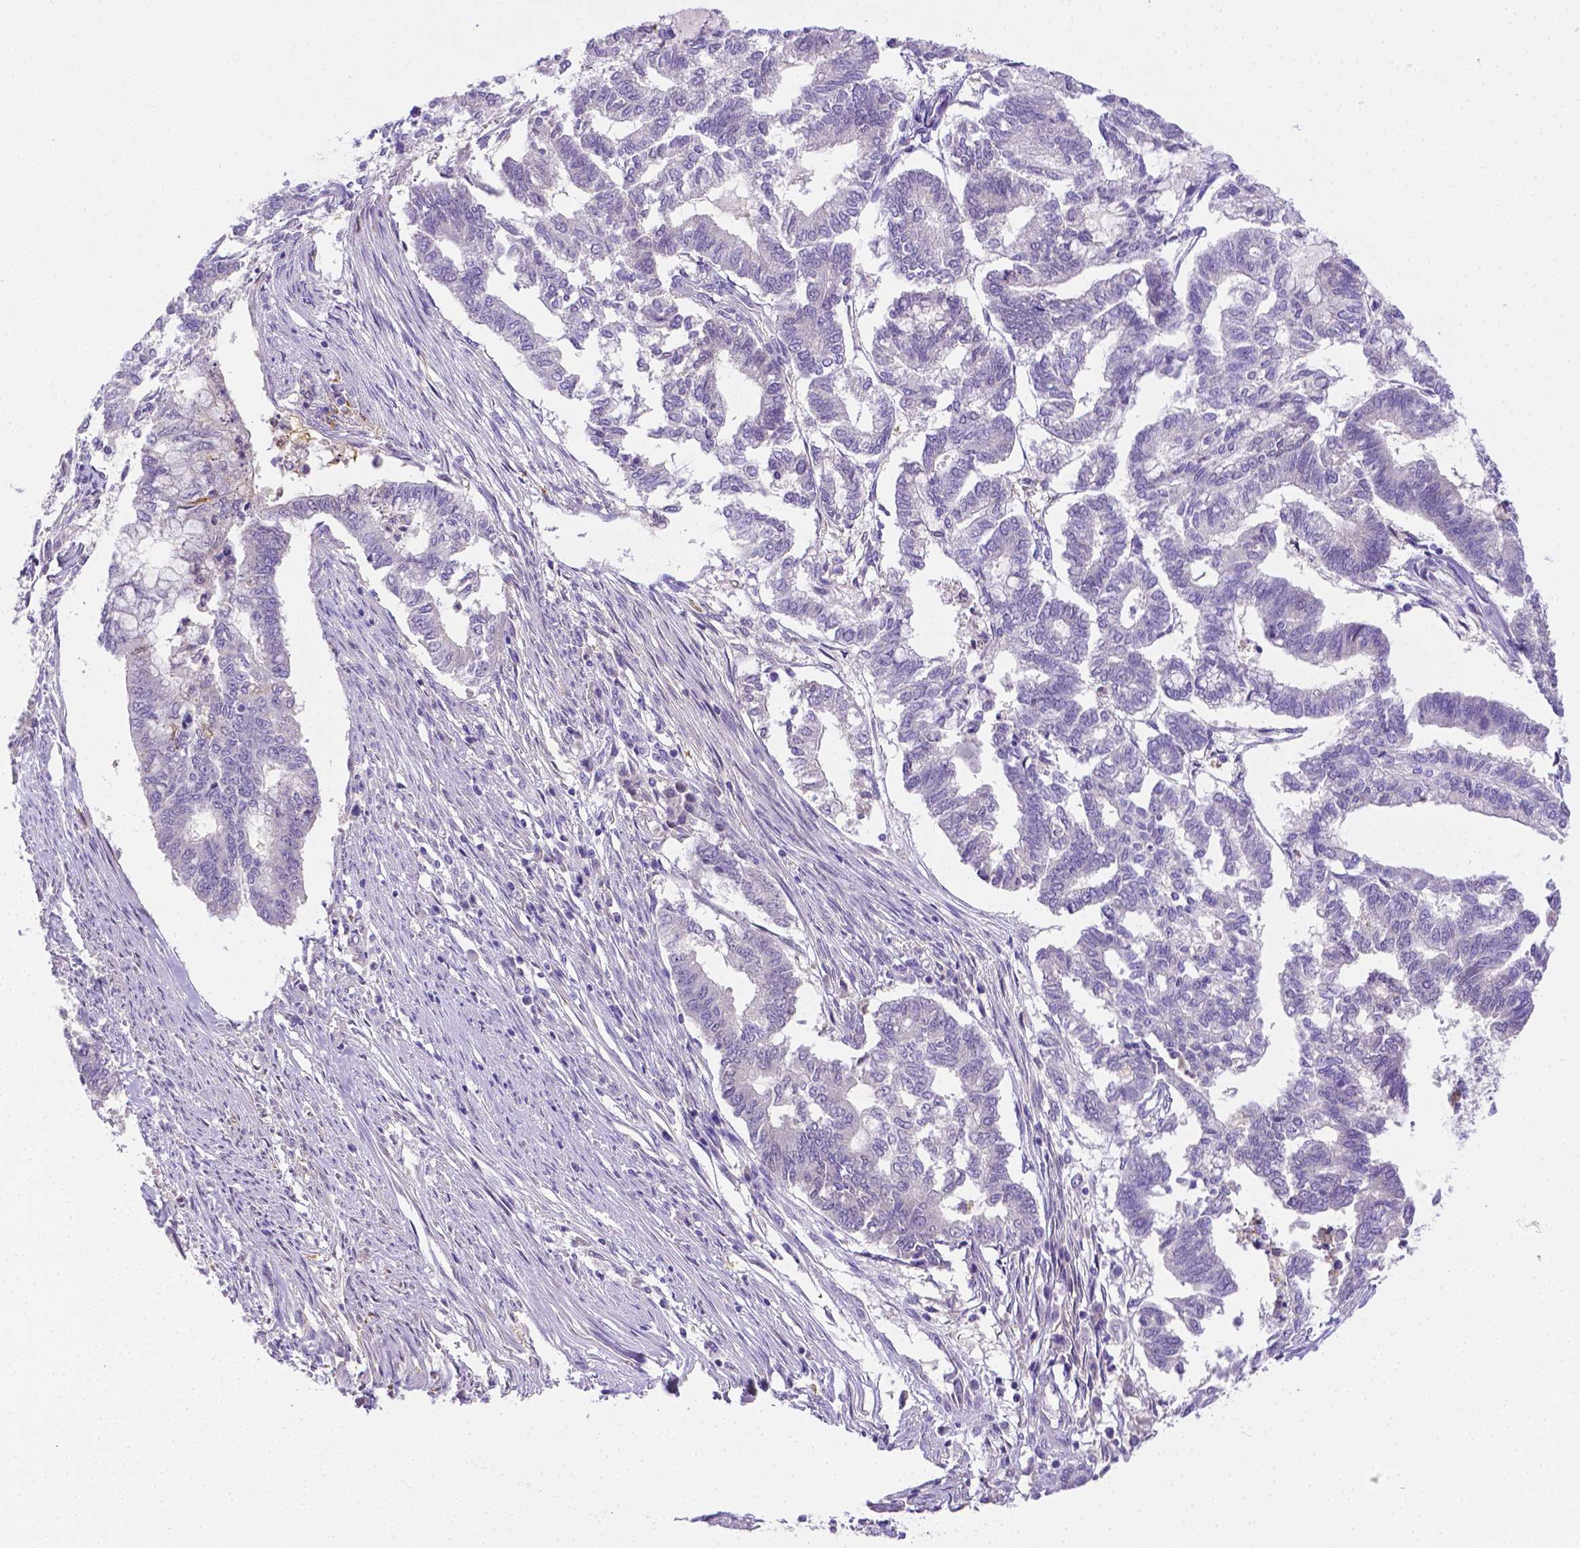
{"staining": {"intensity": "negative", "quantity": "none", "location": "none"}, "tissue": "endometrial cancer", "cell_type": "Tumor cells", "image_type": "cancer", "snomed": [{"axis": "morphology", "description": "Adenocarcinoma, NOS"}, {"axis": "topography", "description": "Endometrium"}], "caption": "The IHC histopathology image has no significant expression in tumor cells of endometrial cancer (adenocarcinoma) tissue.", "gene": "NXPH2", "patient": {"sex": "female", "age": 79}}